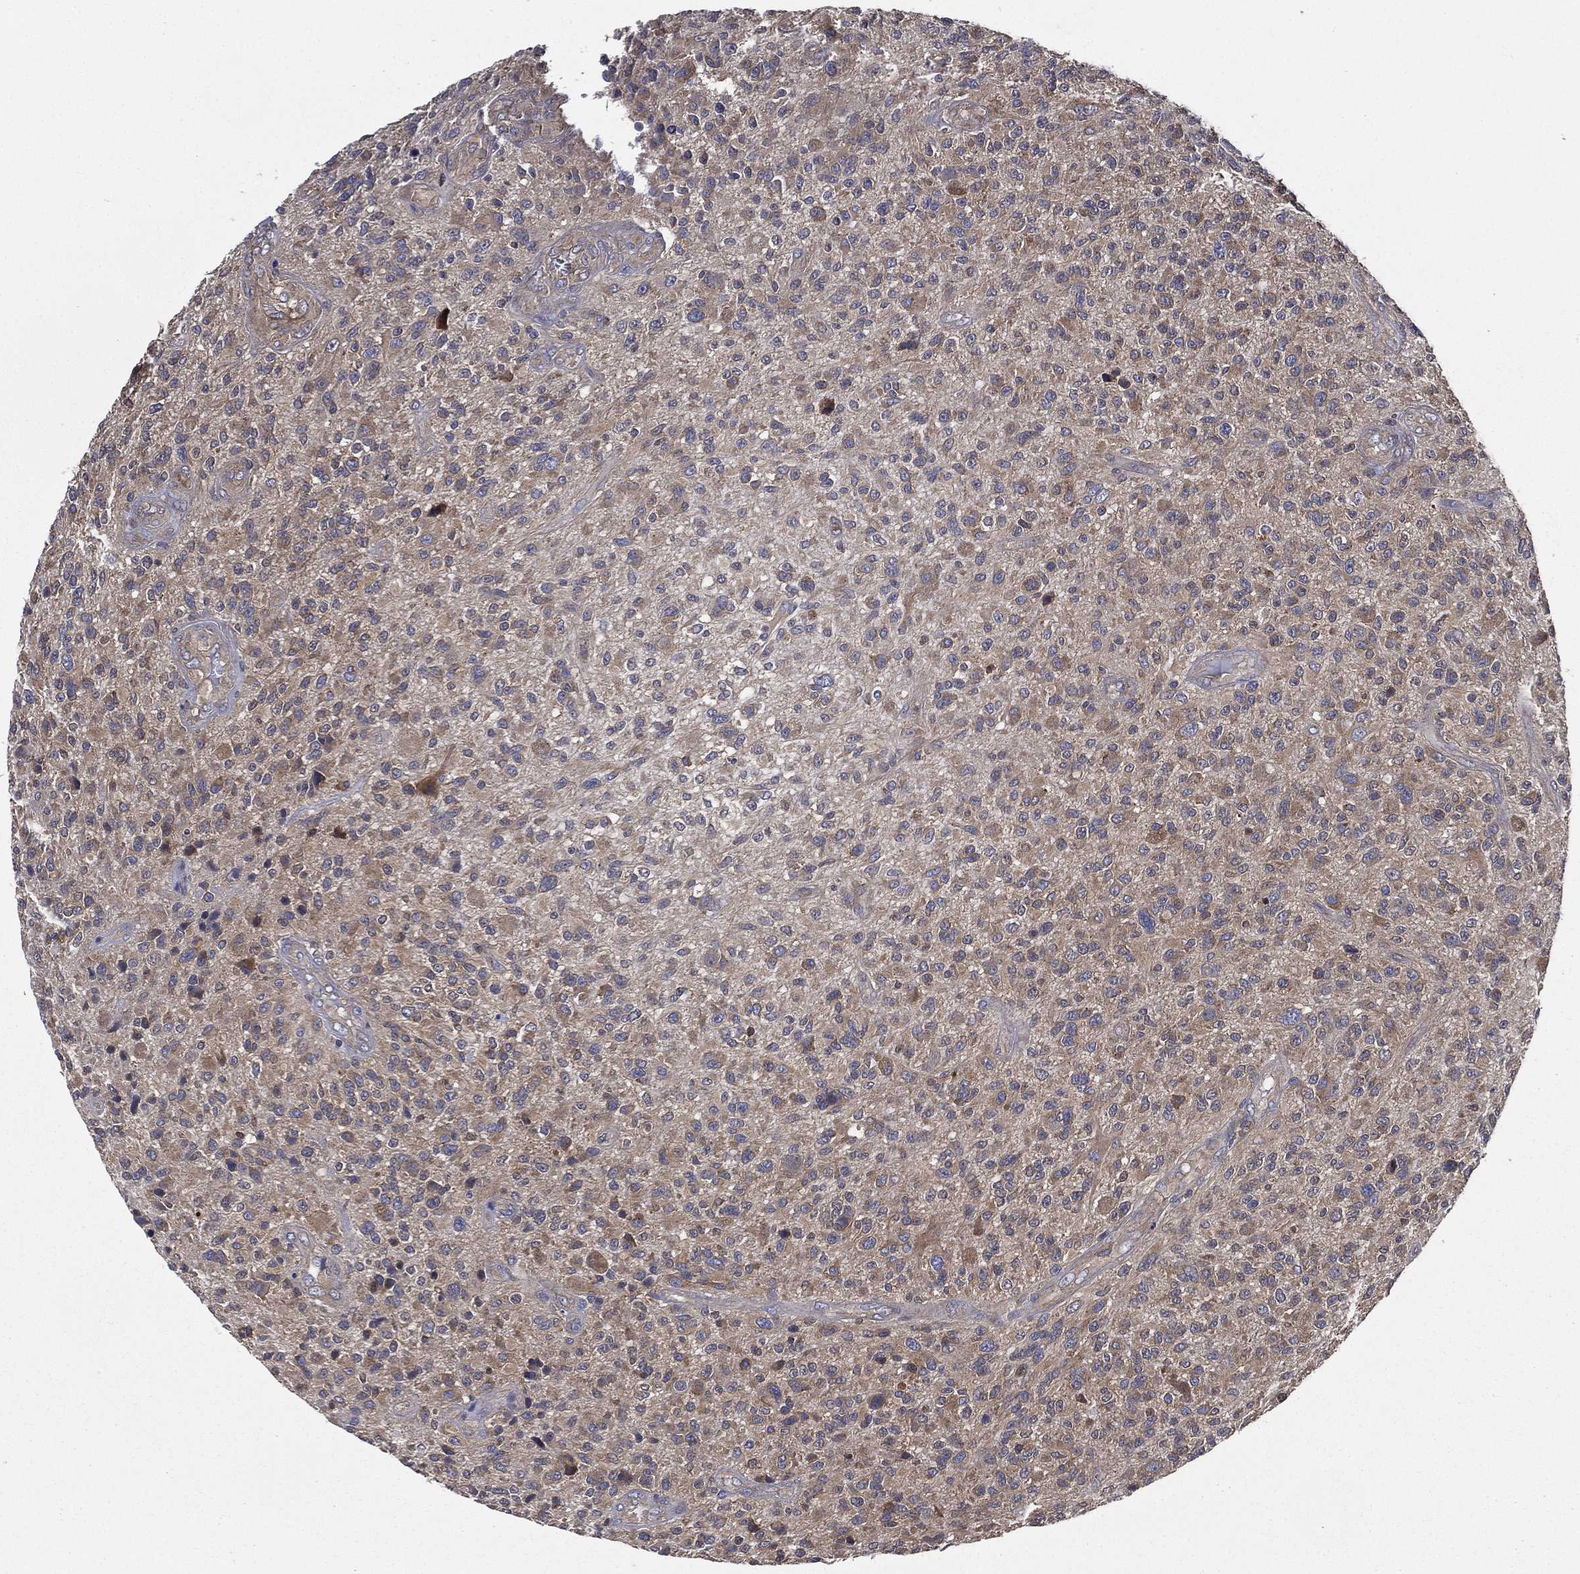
{"staining": {"intensity": "moderate", "quantity": "25%-75%", "location": "cytoplasmic/membranous"}, "tissue": "glioma", "cell_type": "Tumor cells", "image_type": "cancer", "snomed": [{"axis": "morphology", "description": "Glioma, malignant, High grade"}, {"axis": "topography", "description": "Brain"}], "caption": "Malignant glioma (high-grade) stained for a protein (brown) reveals moderate cytoplasmic/membranous positive staining in approximately 25%-75% of tumor cells.", "gene": "SMPD3", "patient": {"sex": "male", "age": 47}}